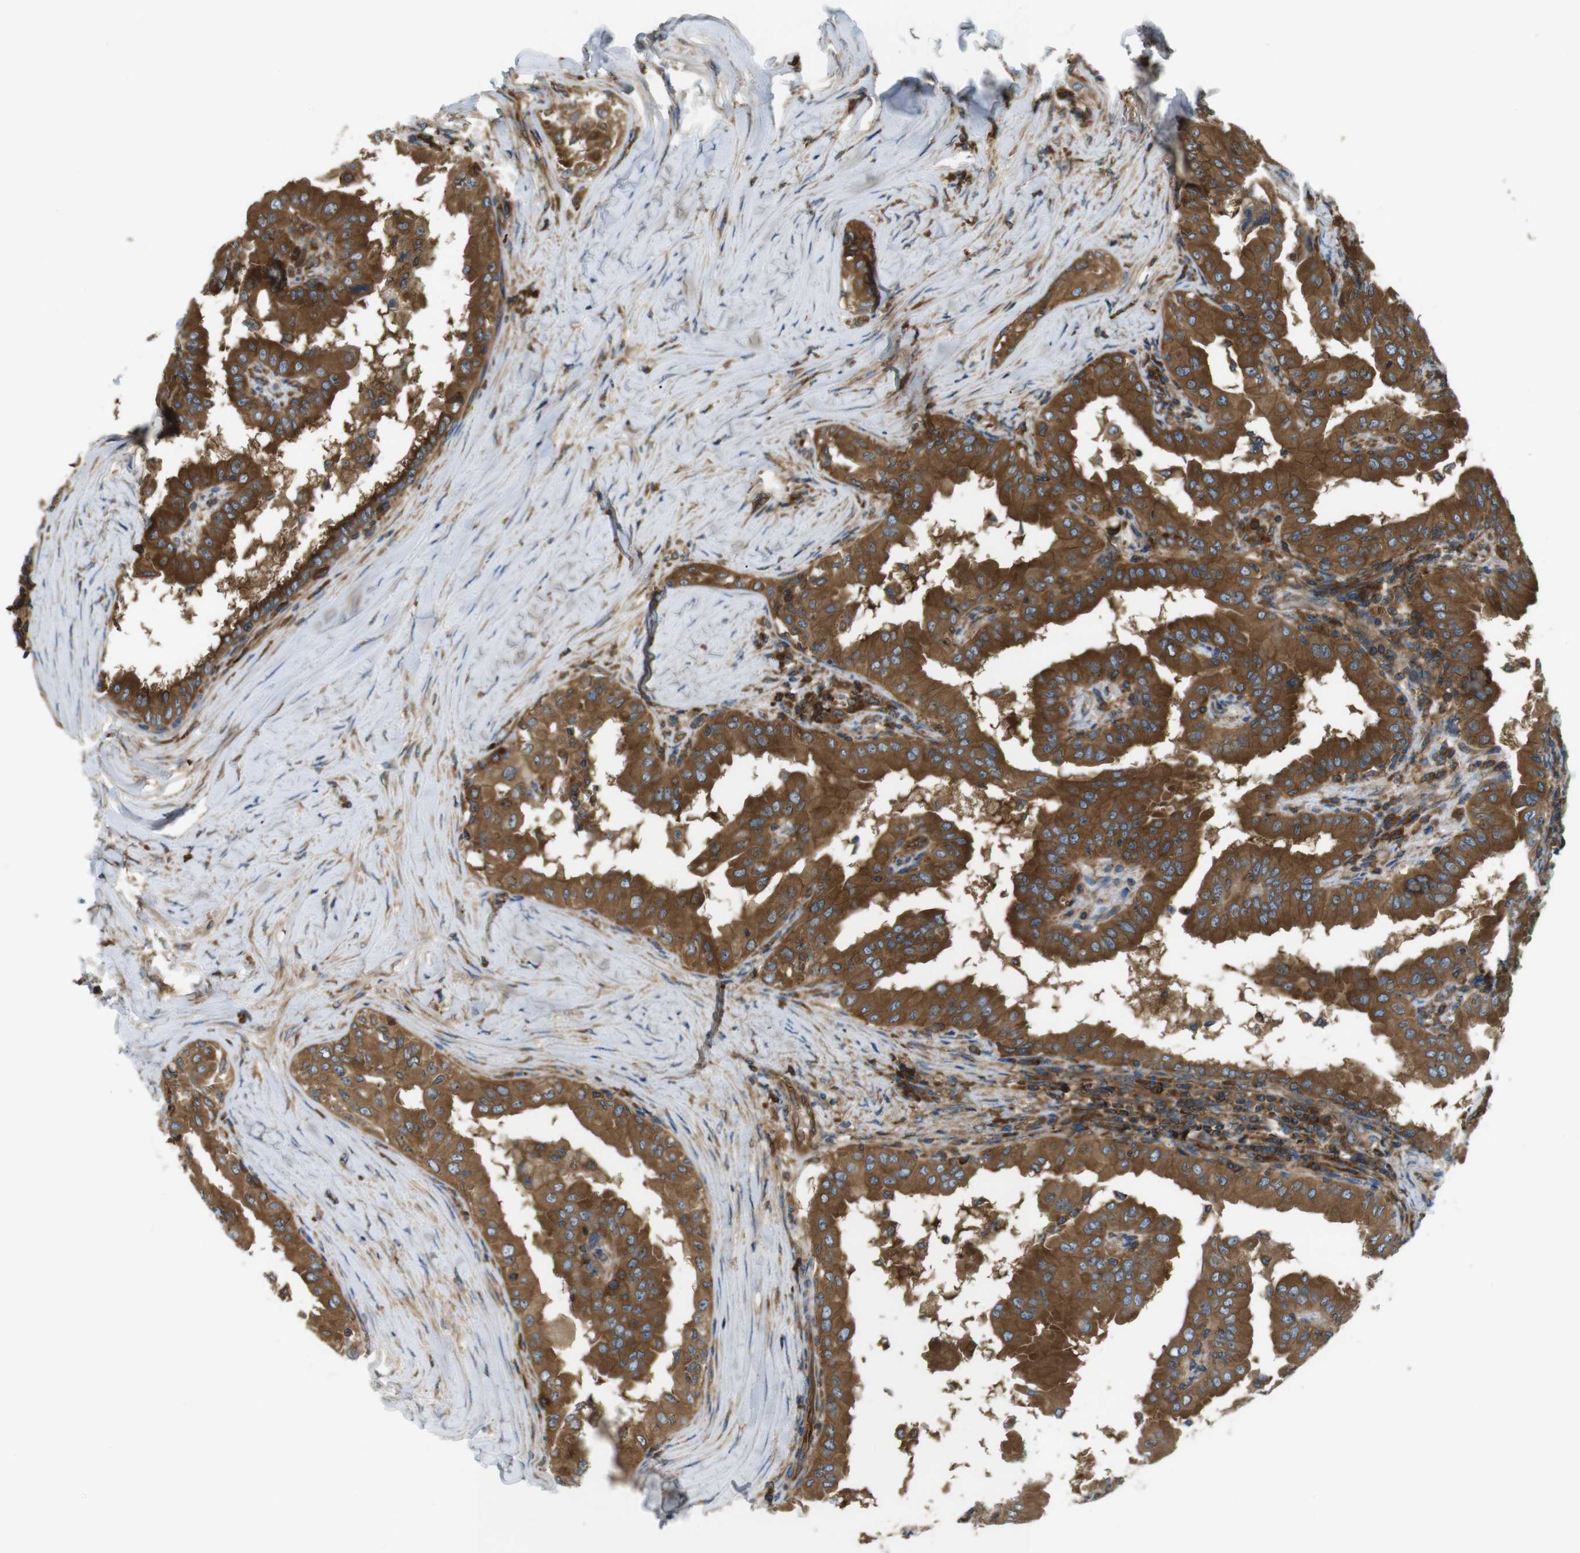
{"staining": {"intensity": "moderate", "quantity": ">75%", "location": "cytoplasmic/membranous"}, "tissue": "thyroid cancer", "cell_type": "Tumor cells", "image_type": "cancer", "snomed": [{"axis": "morphology", "description": "Papillary adenocarcinoma, NOS"}, {"axis": "topography", "description": "Thyroid gland"}], "caption": "Immunohistochemical staining of human thyroid cancer (papillary adenocarcinoma) exhibits moderate cytoplasmic/membranous protein staining in approximately >75% of tumor cells.", "gene": "TSC1", "patient": {"sex": "male", "age": 33}}